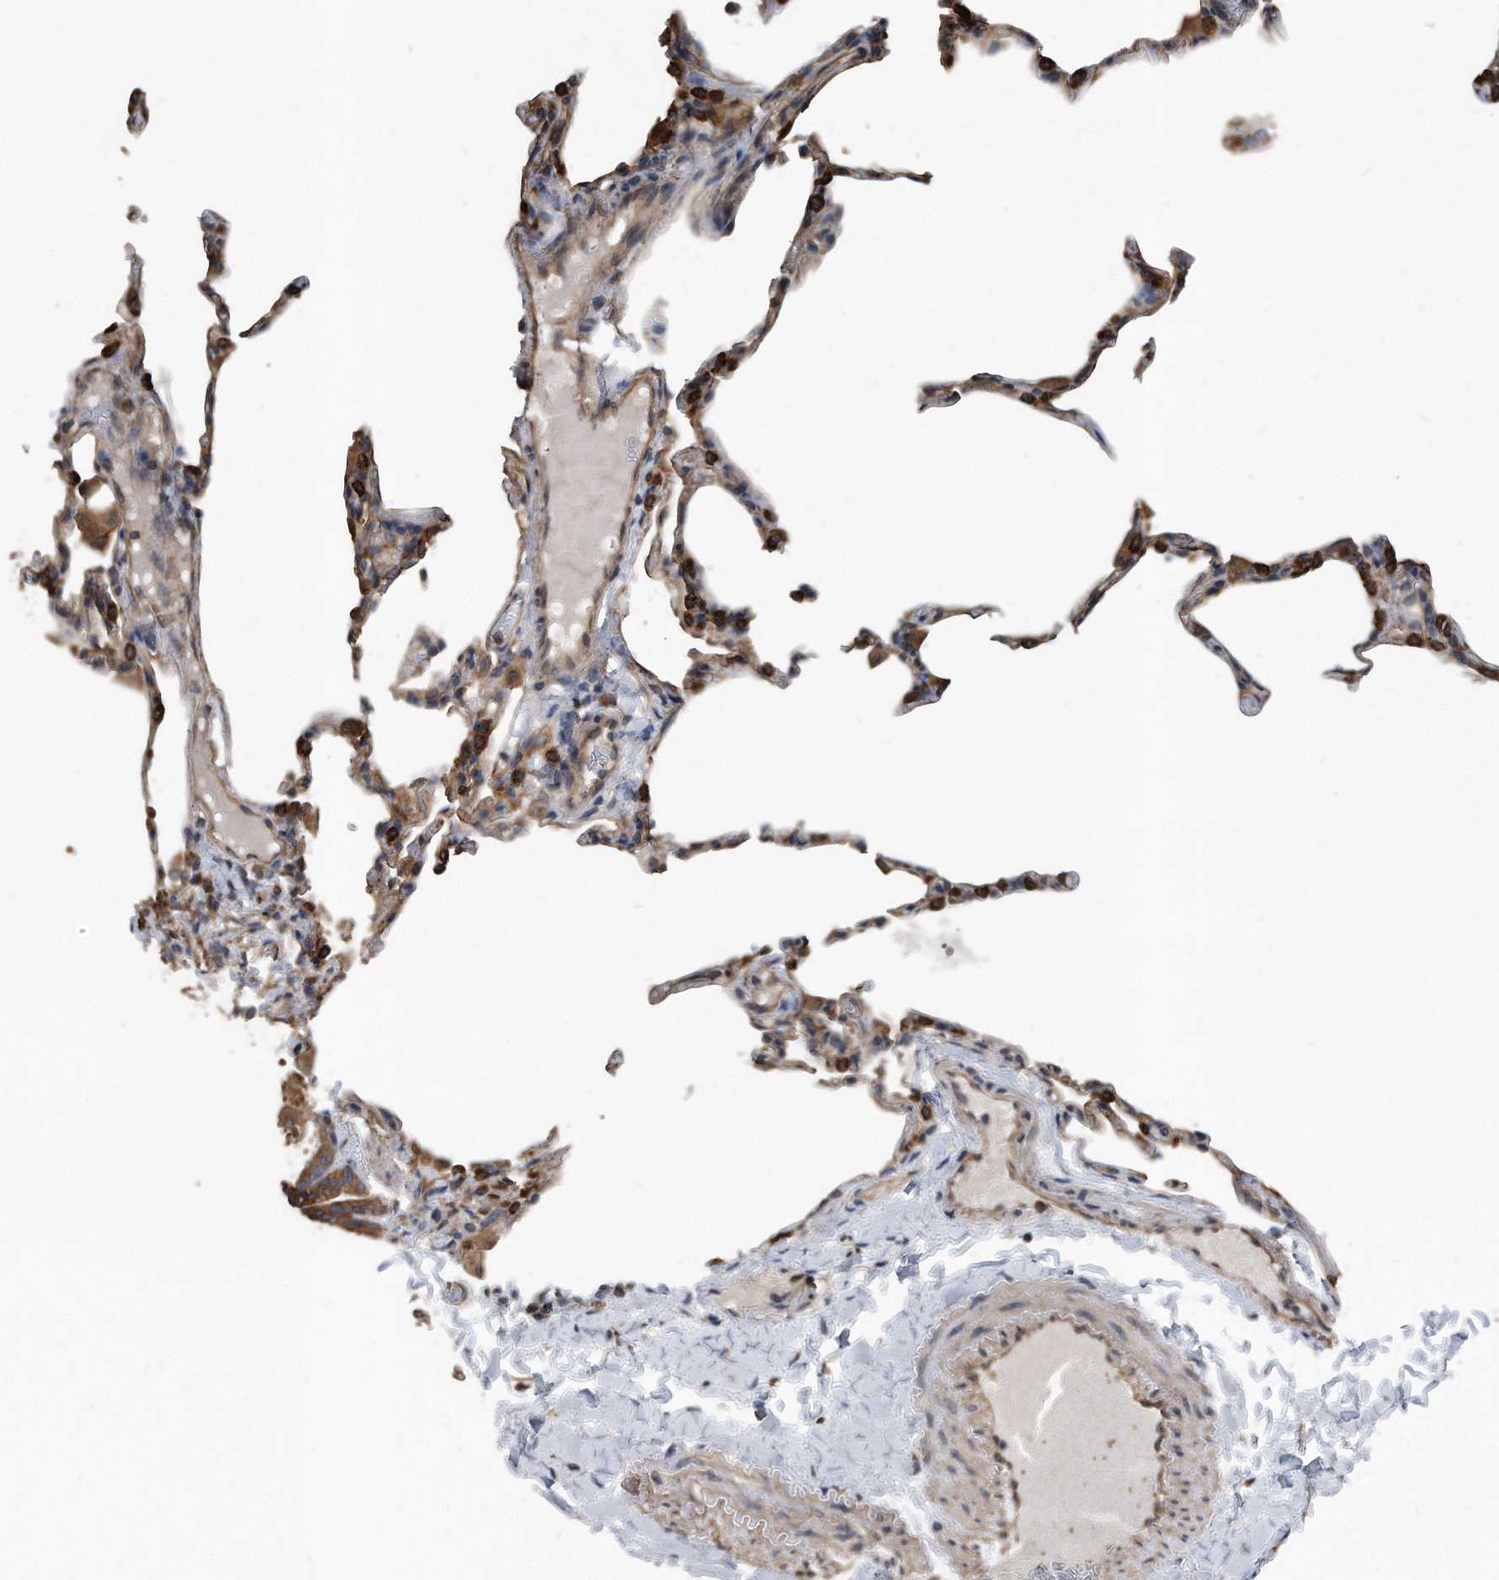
{"staining": {"intensity": "moderate", "quantity": "25%-75%", "location": "cytoplasmic/membranous"}, "tissue": "lung", "cell_type": "Alveolar cells", "image_type": "normal", "snomed": [{"axis": "morphology", "description": "Normal tissue, NOS"}, {"axis": "topography", "description": "Lung"}], "caption": "The micrograph reveals a brown stain indicating the presence of a protein in the cytoplasmic/membranous of alveolar cells in lung. Nuclei are stained in blue.", "gene": "FAM136A", "patient": {"sex": "male", "age": 20}}